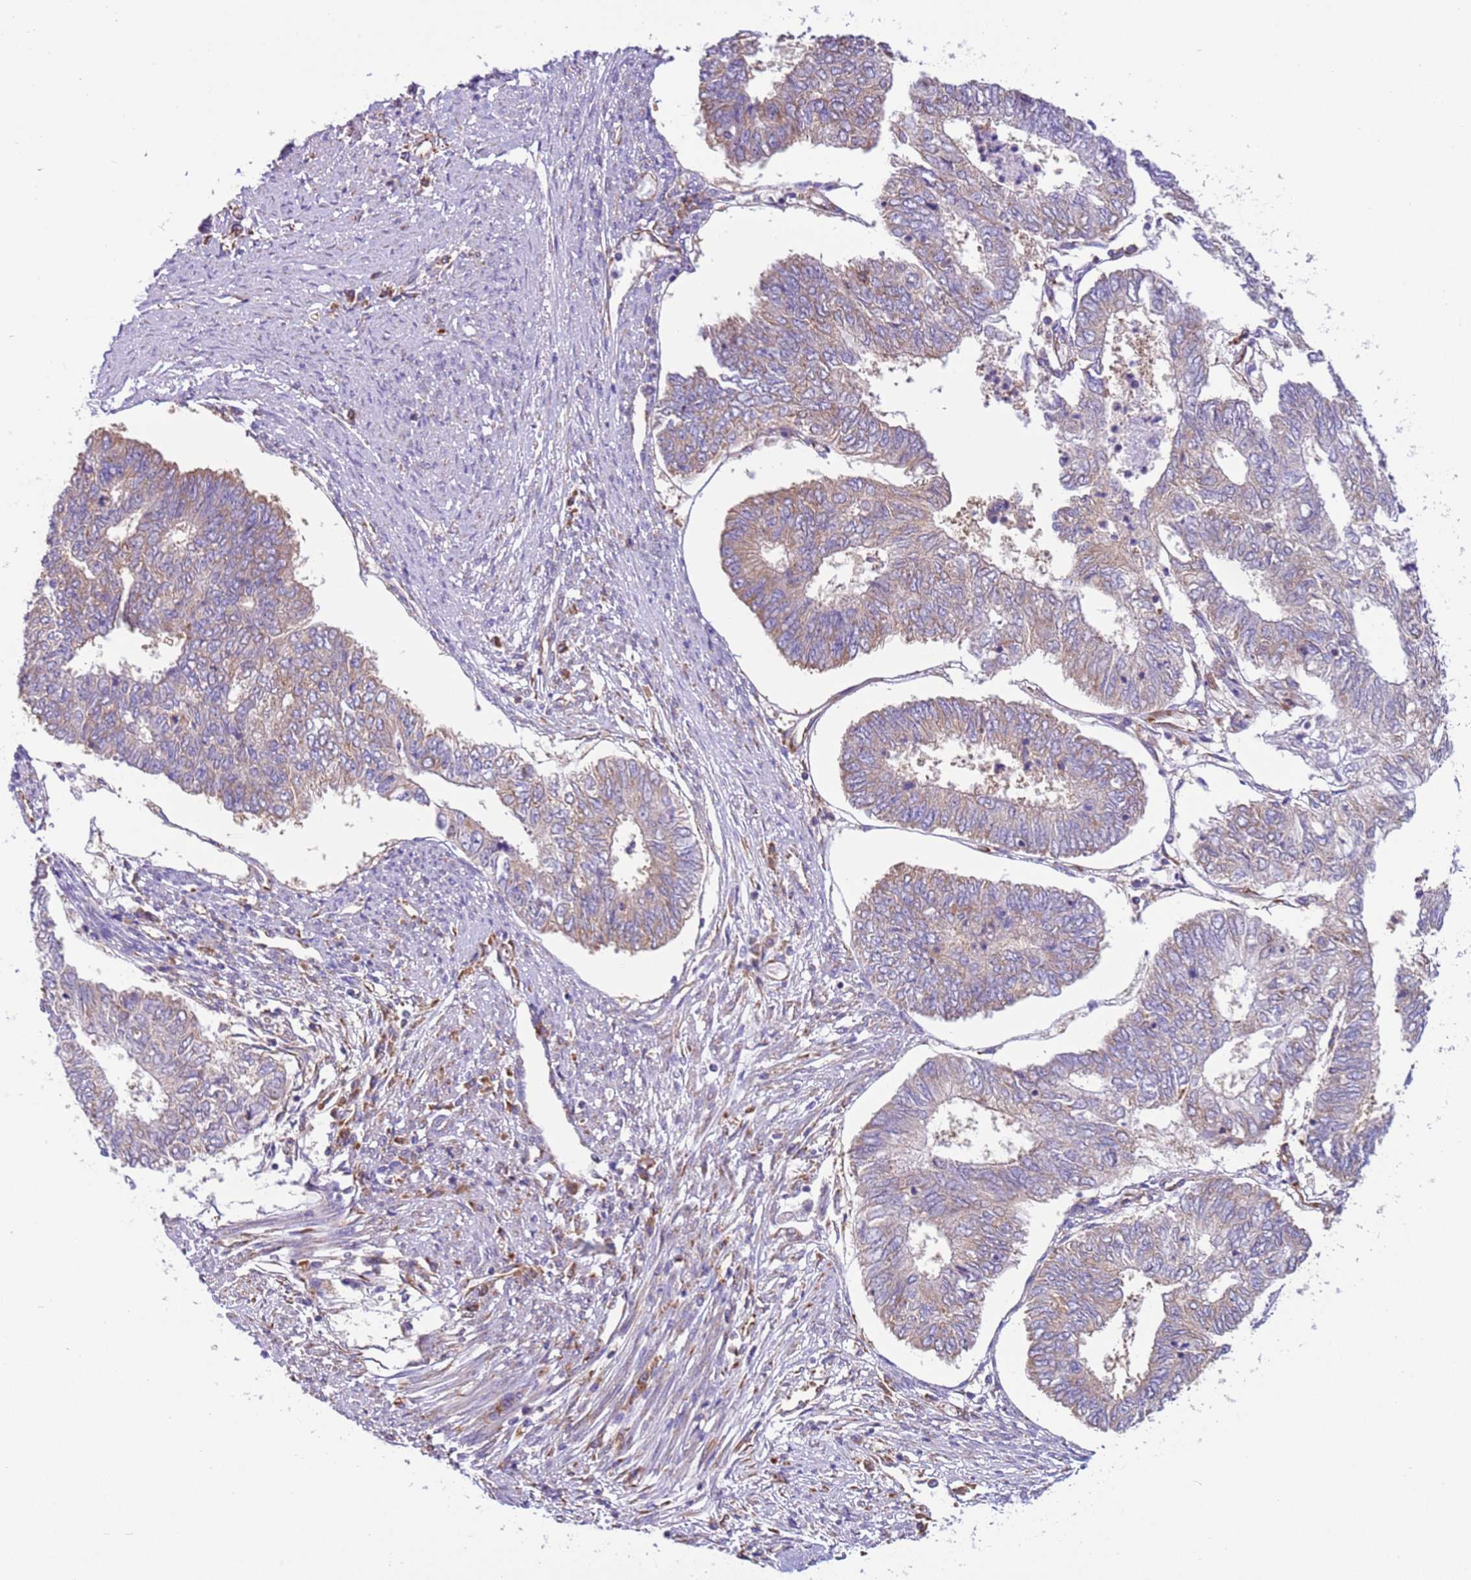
{"staining": {"intensity": "weak", "quantity": "25%-75%", "location": "cytoplasmic/membranous"}, "tissue": "endometrial cancer", "cell_type": "Tumor cells", "image_type": "cancer", "snomed": [{"axis": "morphology", "description": "Adenocarcinoma, NOS"}, {"axis": "topography", "description": "Endometrium"}], "caption": "Immunohistochemistry (IHC) histopathology image of neoplastic tissue: endometrial cancer stained using IHC displays low levels of weak protein expression localized specifically in the cytoplasmic/membranous of tumor cells, appearing as a cytoplasmic/membranous brown color.", "gene": "VARS1", "patient": {"sex": "female", "age": 68}}